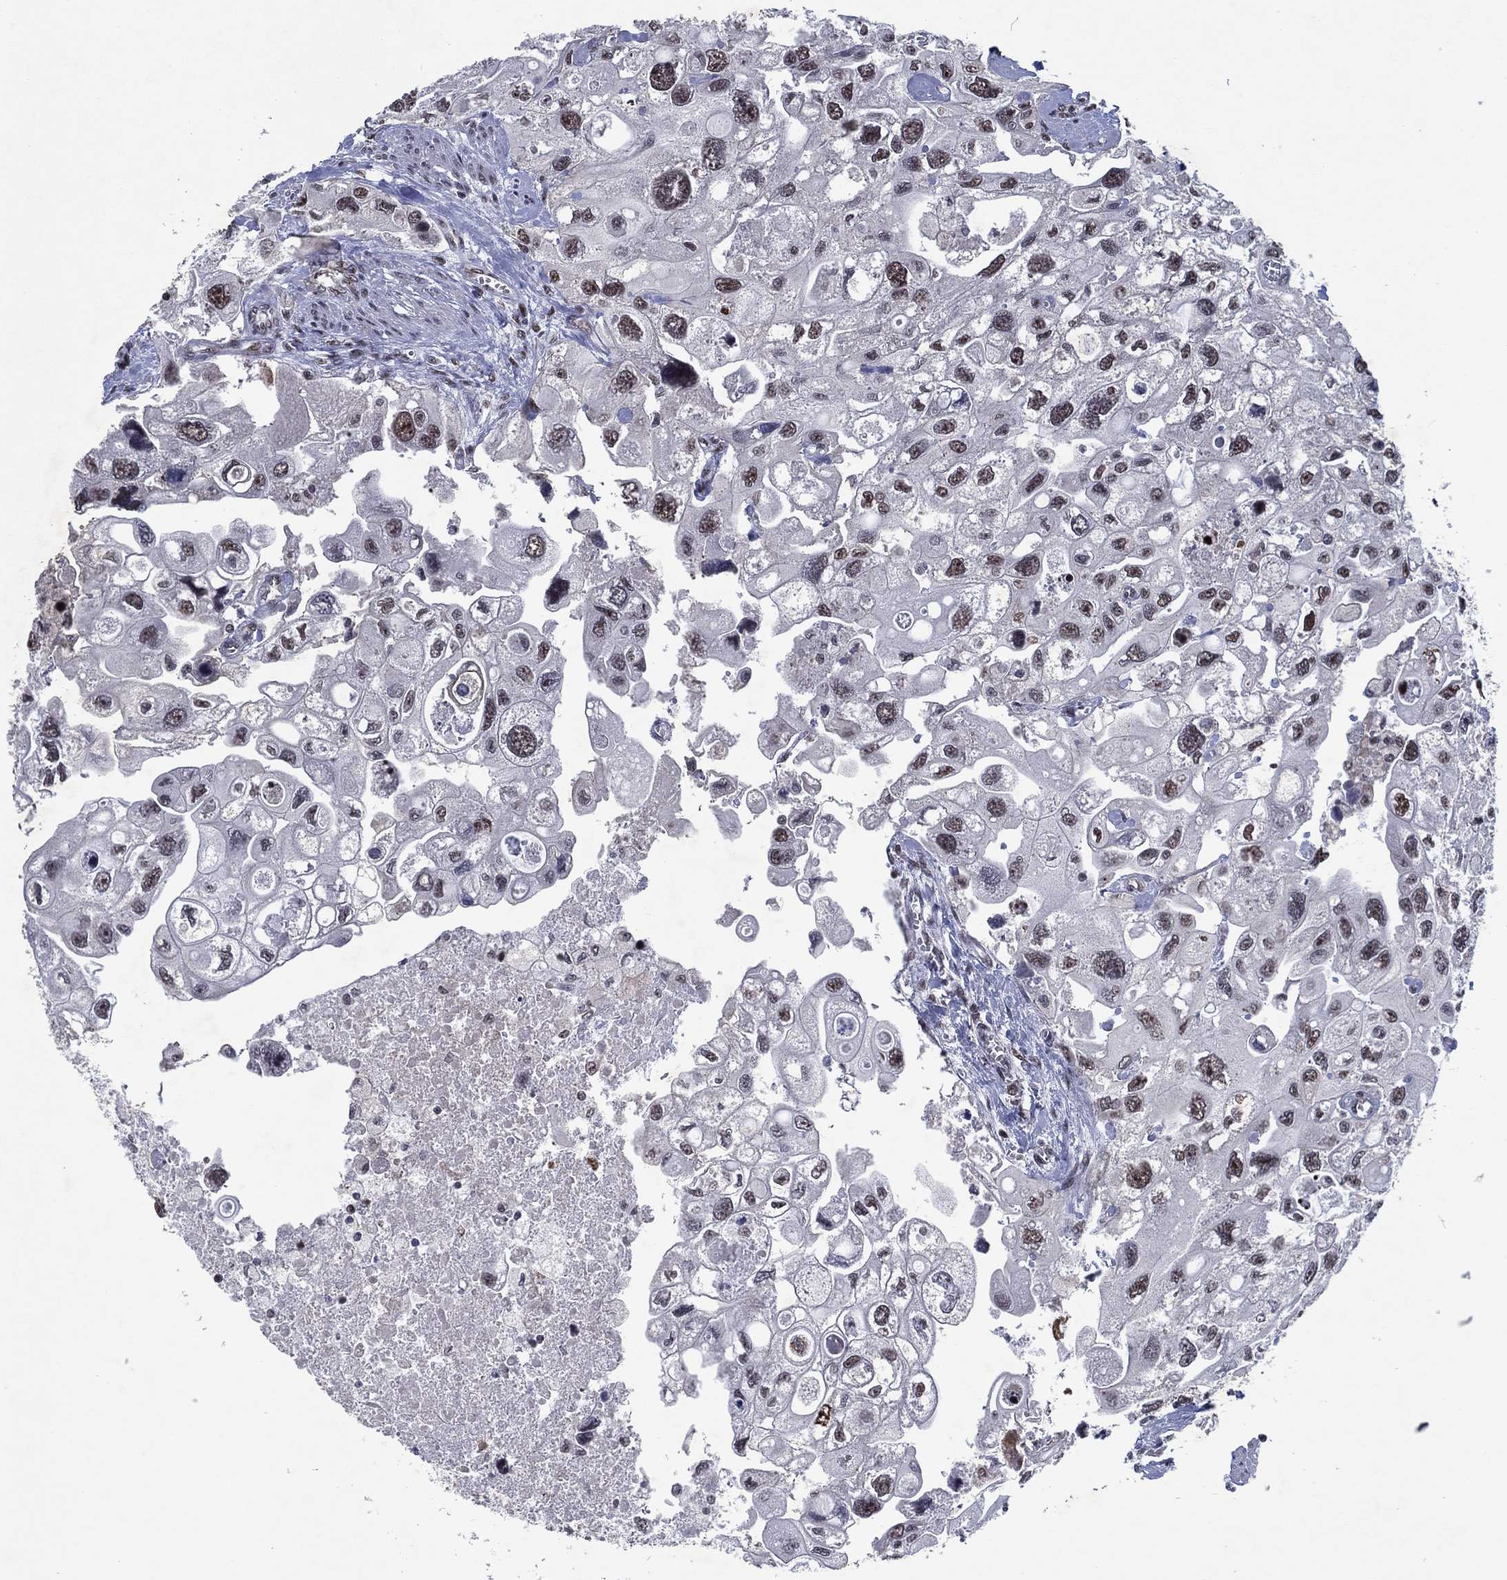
{"staining": {"intensity": "moderate", "quantity": "<25%", "location": "nuclear"}, "tissue": "urothelial cancer", "cell_type": "Tumor cells", "image_type": "cancer", "snomed": [{"axis": "morphology", "description": "Urothelial carcinoma, High grade"}, {"axis": "topography", "description": "Urinary bladder"}], "caption": "A brown stain highlights moderate nuclear positivity of a protein in human urothelial cancer tumor cells. (DAB (3,3'-diaminobenzidine) = brown stain, brightfield microscopy at high magnification).", "gene": "ZBTB42", "patient": {"sex": "male", "age": 59}}